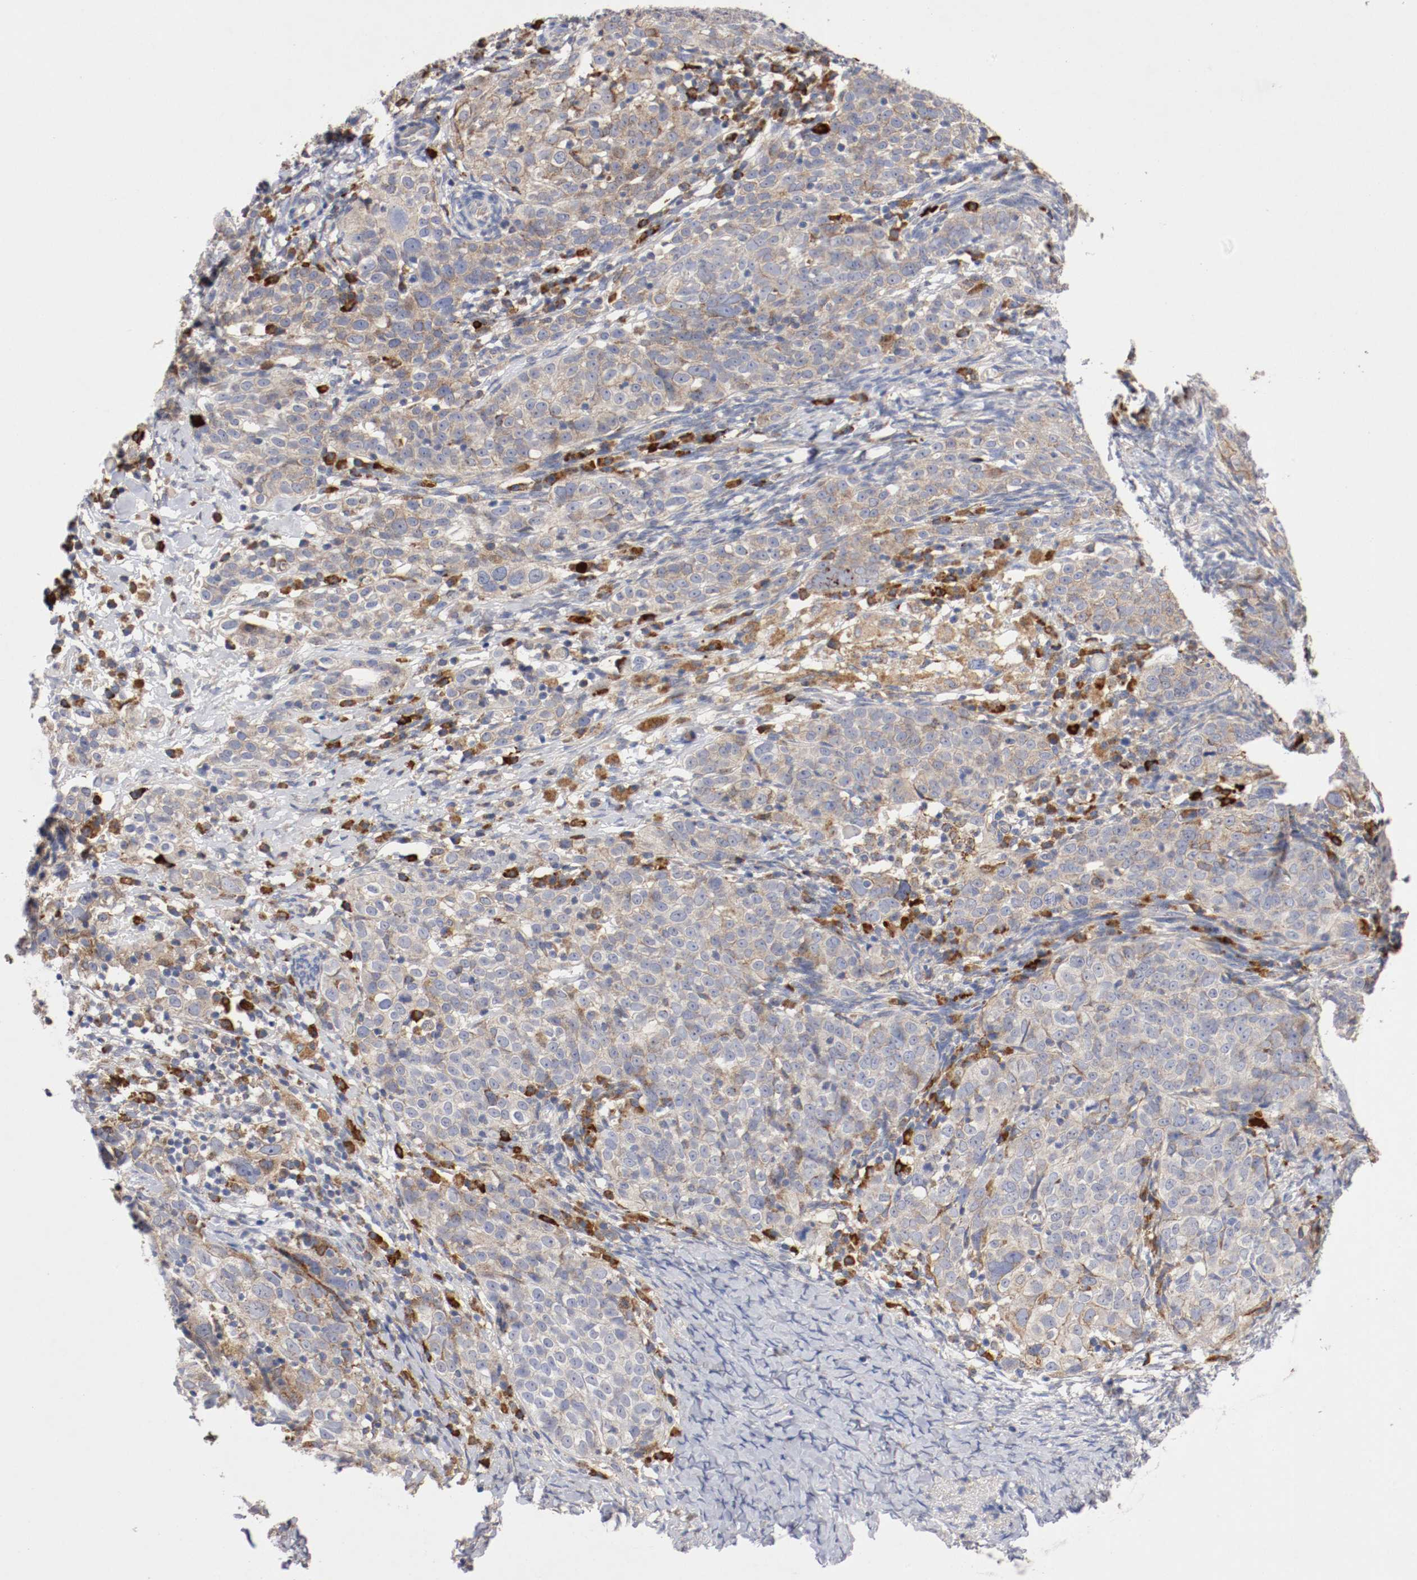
{"staining": {"intensity": "moderate", "quantity": "25%-75%", "location": "cytoplasmic/membranous"}, "tissue": "ovarian cancer", "cell_type": "Tumor cells", "image_type": "cancer", "snomed": [{"axis": "morphology", "description": "Normal tissue, NOS"}, {"axis": "morphology", "description": "Cystadenocarcinoma, serous, NOS"}, {"axis": "topography", "description": "Ovary"}], "caption": "A micrograph of human serous cystadenocarcinoma (ovarian) stained for a protein shows moderate cytoplasmic/membranous brown staining in tumor cells.", "gene": "TRAF2", "patient": {"sex": "female", "age": 62}}